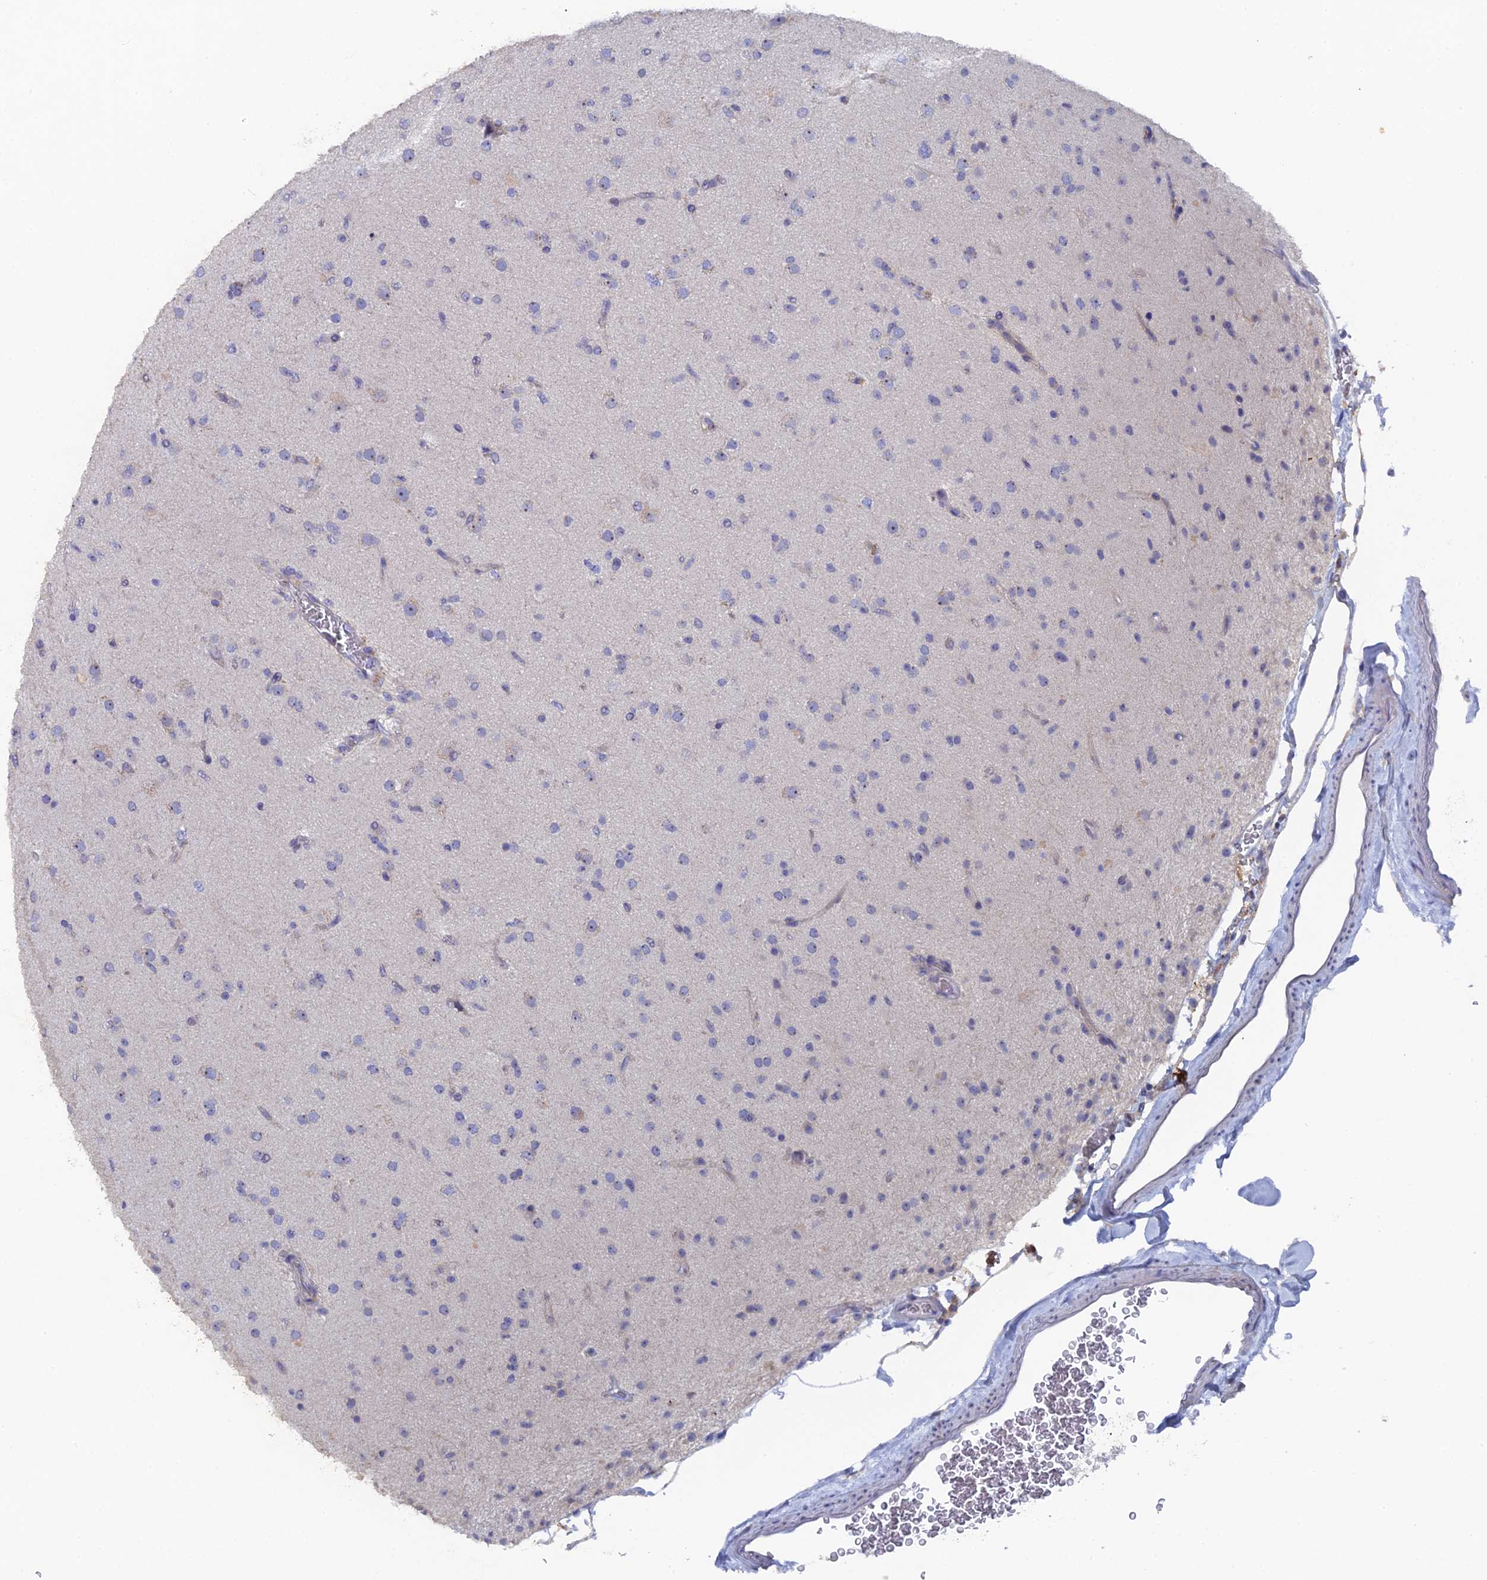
{"staining": {"intensity": "negative", "quantity": "none", "location": "none"}, "tissue": "glioma", "cell_type": "Tumor cells", "image_type": "cancer", "snomed": [{"axis": "morphology", "description": "Glioma, malignant, Low grade"}, {"axis": "topography", "description": "Brain"}], "caption": "DAB immunohistochemical staining of malignant glioma (low-grade) reveals no significant positivity in tumor cells.", "gene": "SRFBP1", "patient": {"sex": "male", "age": 65}}